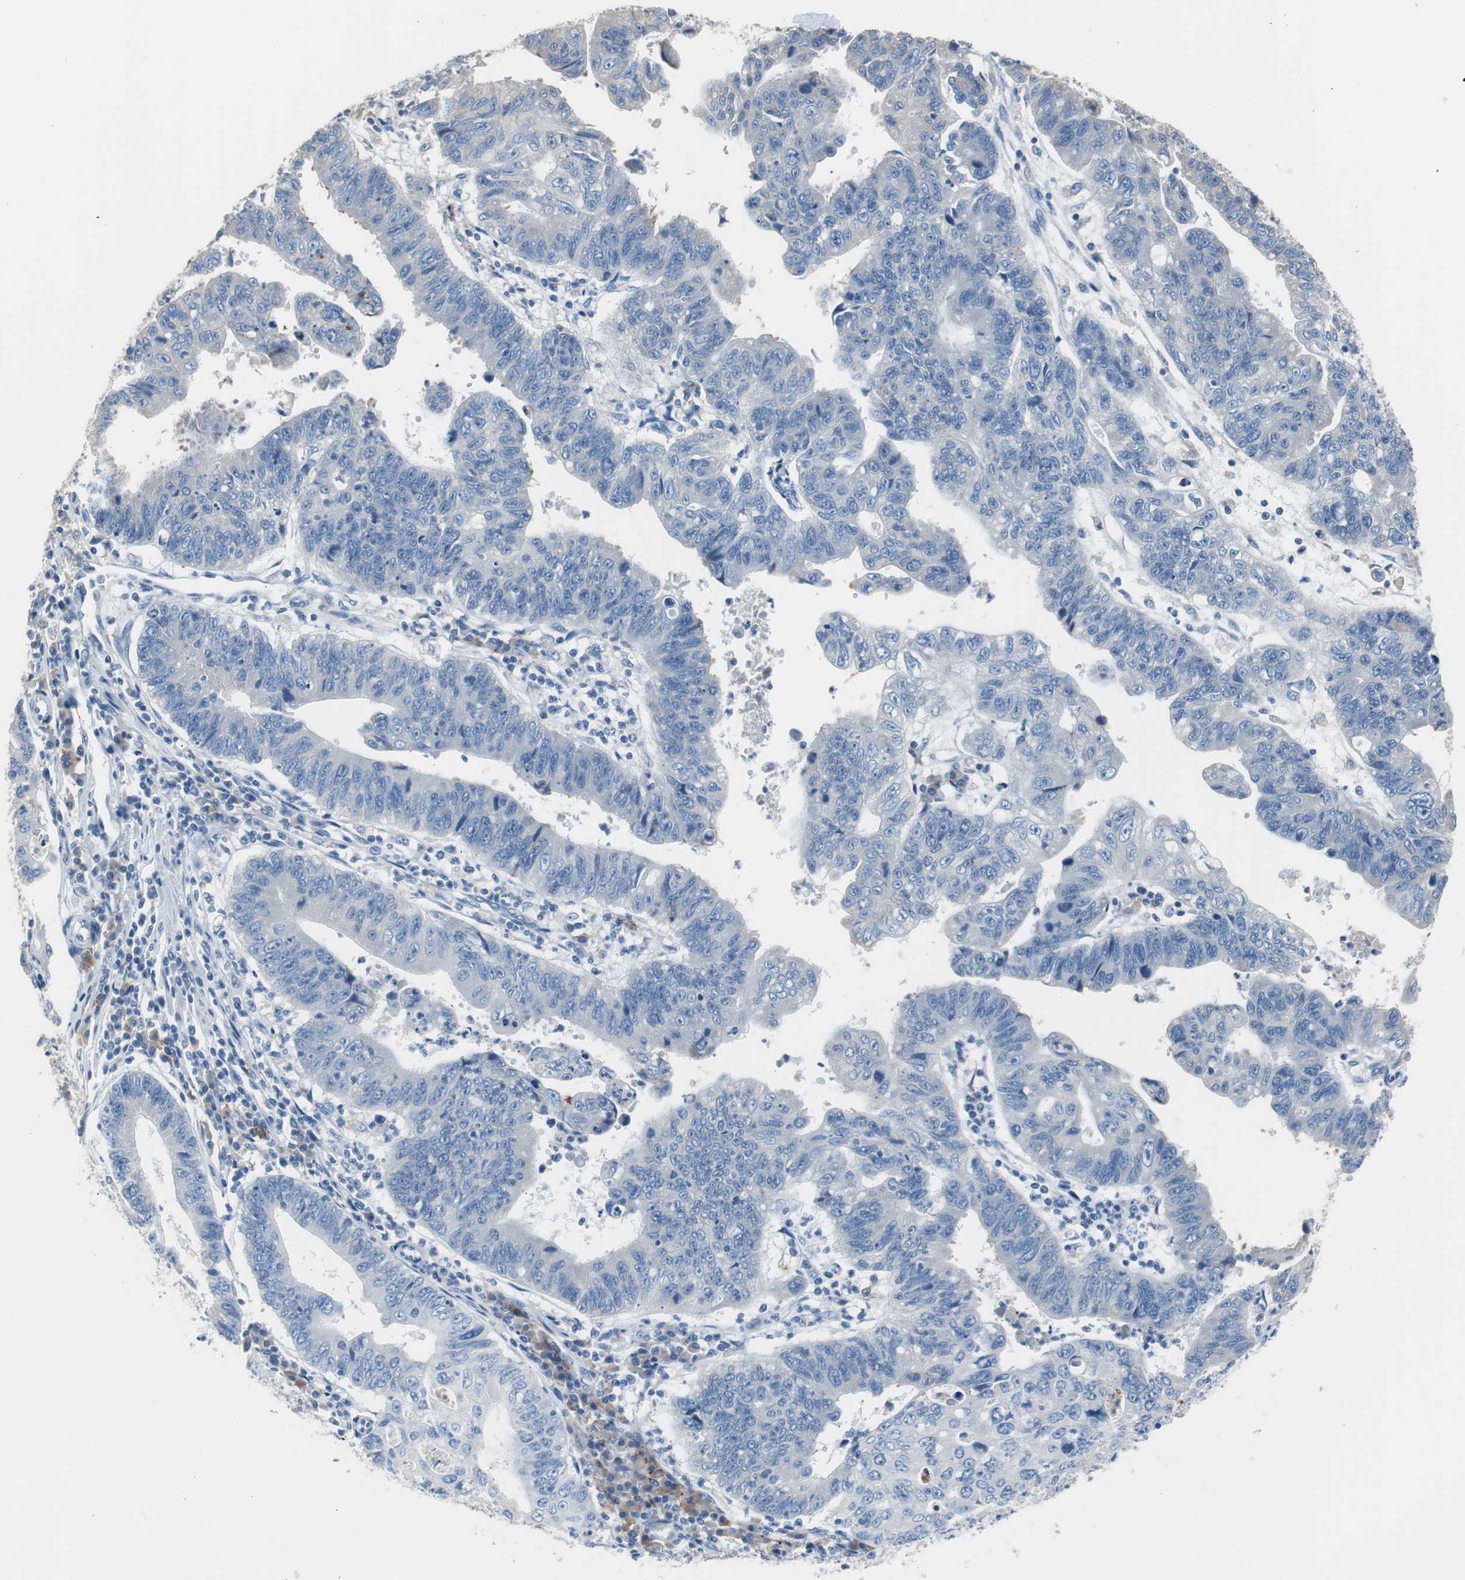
{"staining": {"intensity": "negative", "quantity": "none", "location": "none"}, "tissue": "stomach cancer", "cell_type": "Tumor cells", "image_type": "cancer", "snomed": [{"axis": "morphology", "description": "Adenocarcinoma, NOS"}, {"axis": "topography", "description": "Stomach"}], "caption": "This is an immunohistochemistry (IHC) photomicrograph of human stomach cancer. There is no expression in tumor cells.", "gene": "FCGR2B", "patient": {"sex": "male", "age": 59}}